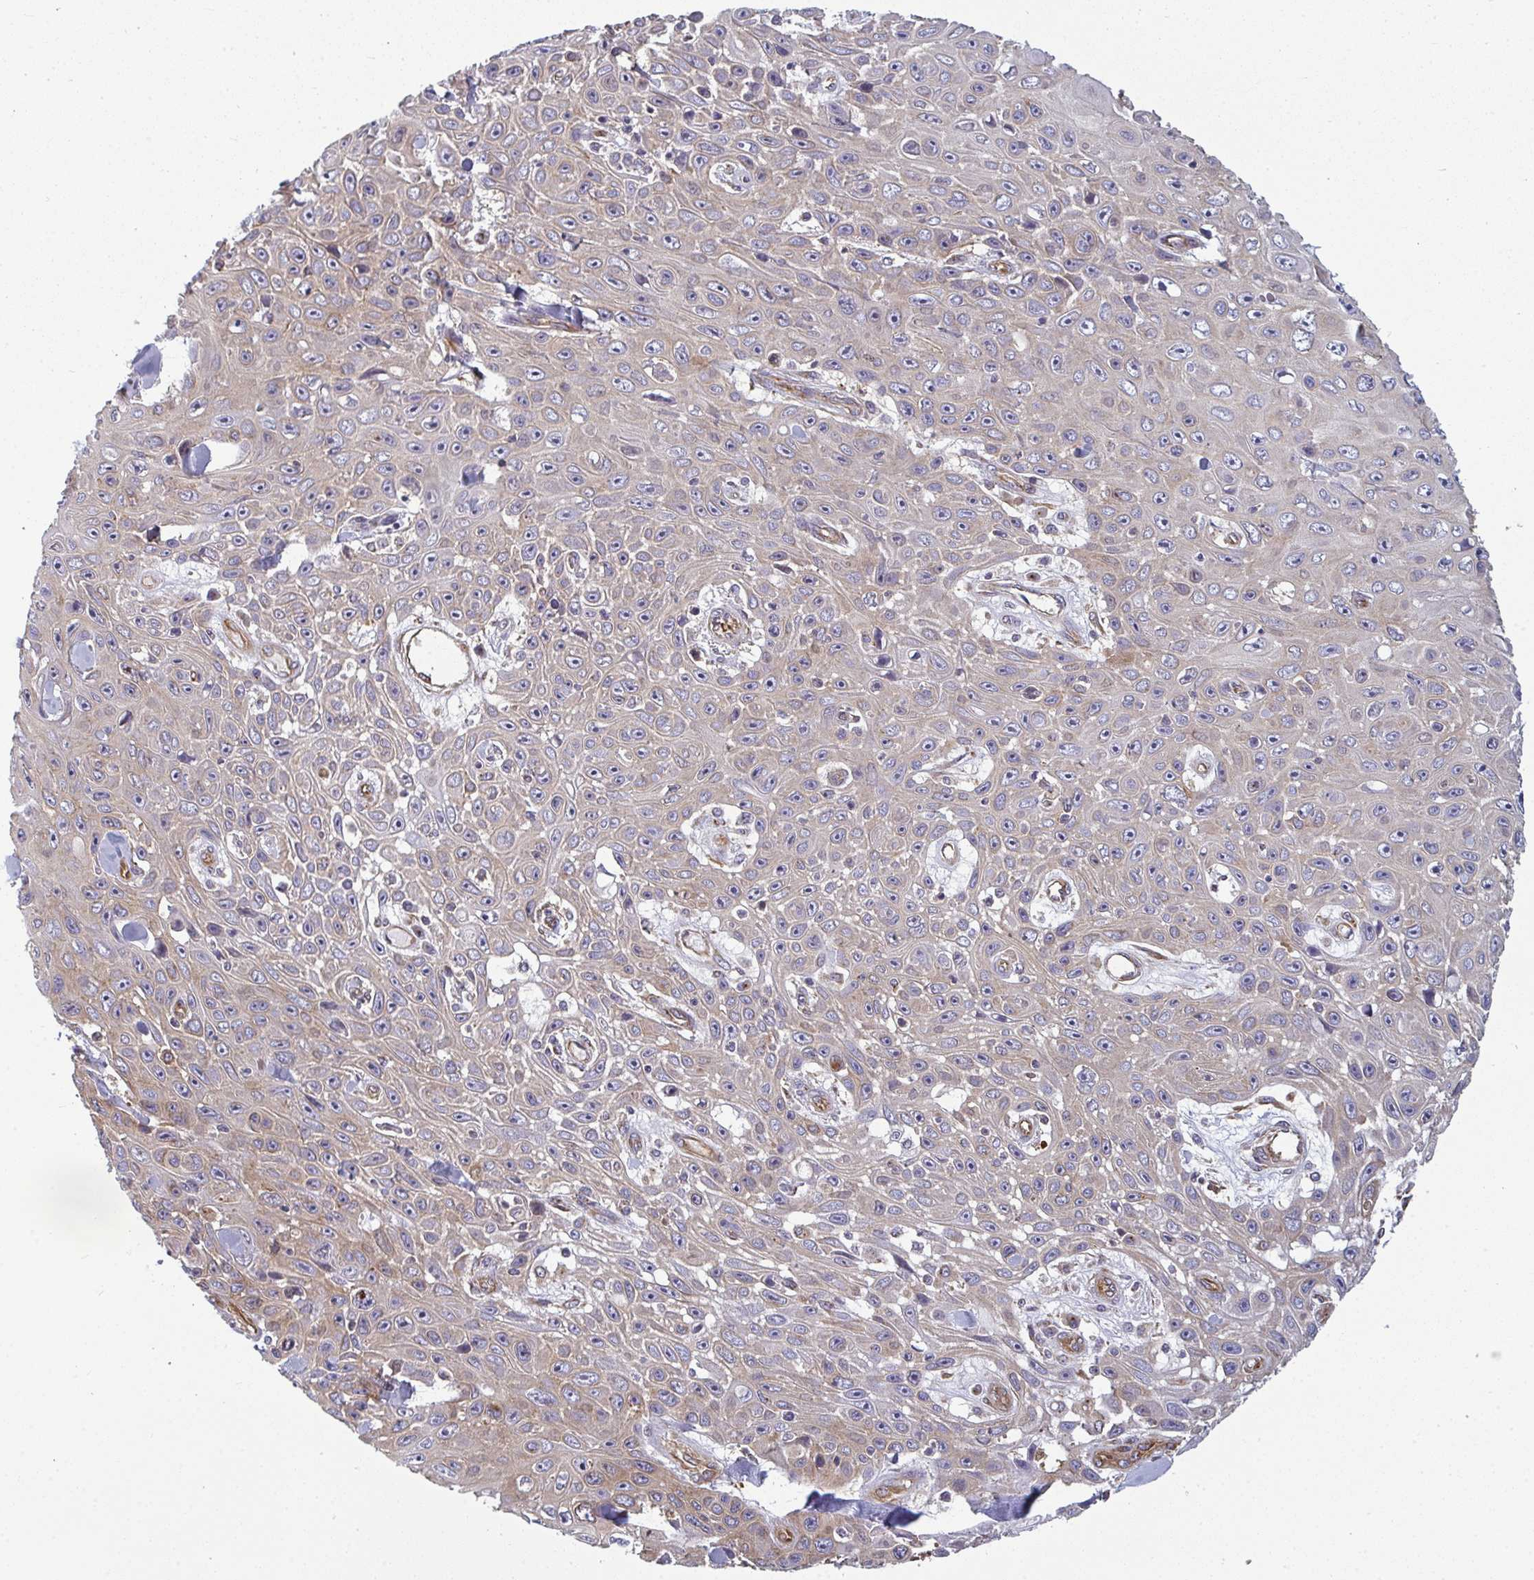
{"staining": {"intensity": "weak", "quantity": "<25%", "location": "cytoplasmic/membranous"}, "tissue": "skin cancer", "cell_type": "Tumor cells", "image_type": "cancer", "snomed": [{"axis": "morphology", "description": "Squamous cell carcinoma, NOS"}, {"axis": "topography", "description": "Skin"}], "caption": "DAB immunohistochemical staining of human squamous cell carcinoma (skin) demonstrates no significant staining in tumor cells. (DAB (3,3'-diaminobenzidine) IHC, high magnification).", "gene": "DYNC1I2", "patient": {"sex": "male", "age": 82}}